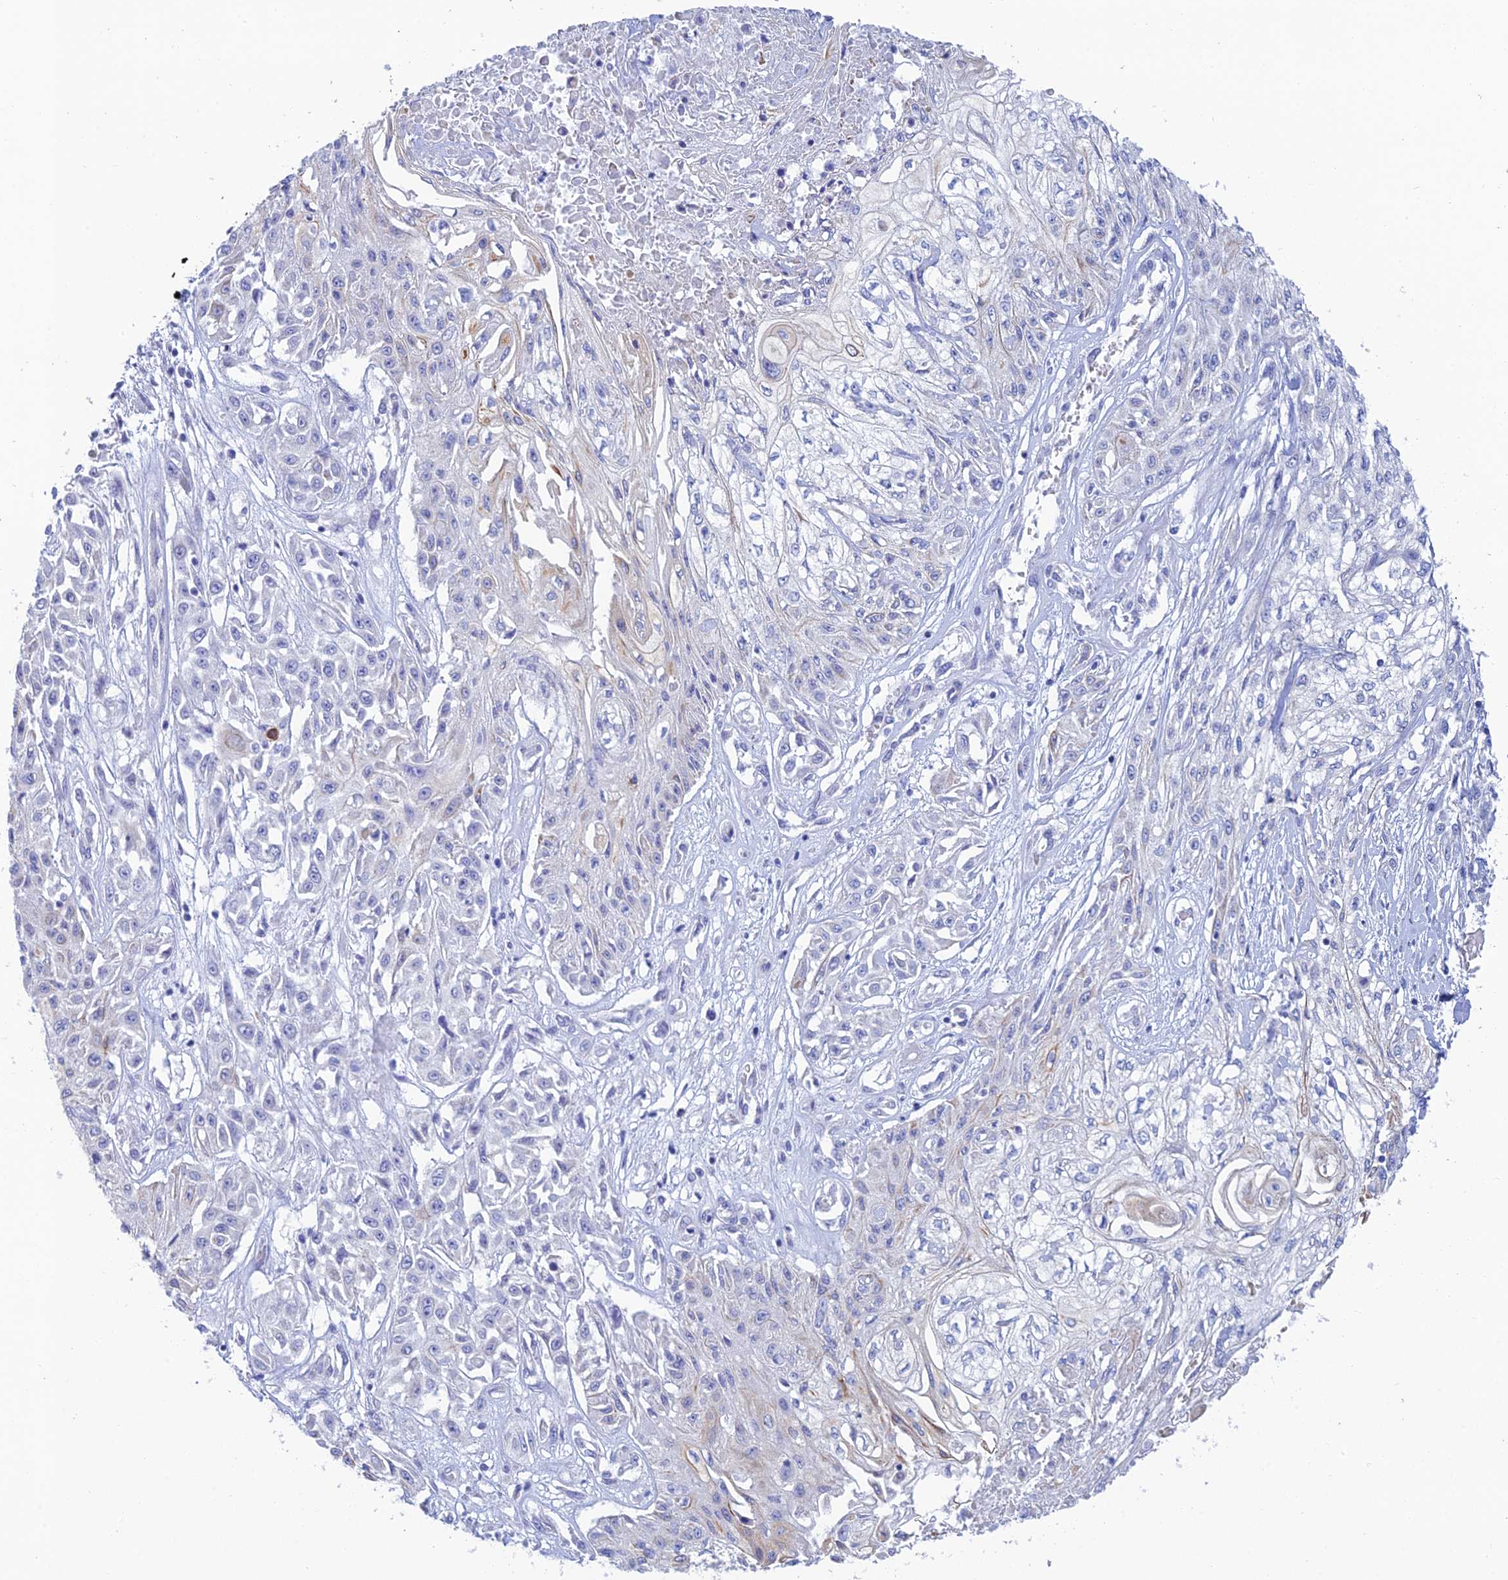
{"staining": {"intensity": "negative", "quantity": "none", "location": "none"}, "tissue": "skin cancer", "cell_type": "Tumor cells", "image_type": "cancer", "snomed": [{"axis": "morphology", "description": "Squamous cell carcinoma, NOS"}, {"axis": "morphology", "description": "Squamous cell carcinoma, metastatic, NOS"}, {"axis": "topography", "description": "Skin"}, {"axis": "topography", "description": "Lymph node"}], "caption": "Tumor cells are negative for brown protein staining in skin cancer.", "gene": "CEP152", "patient": {"sex": "male", "age": 75}}